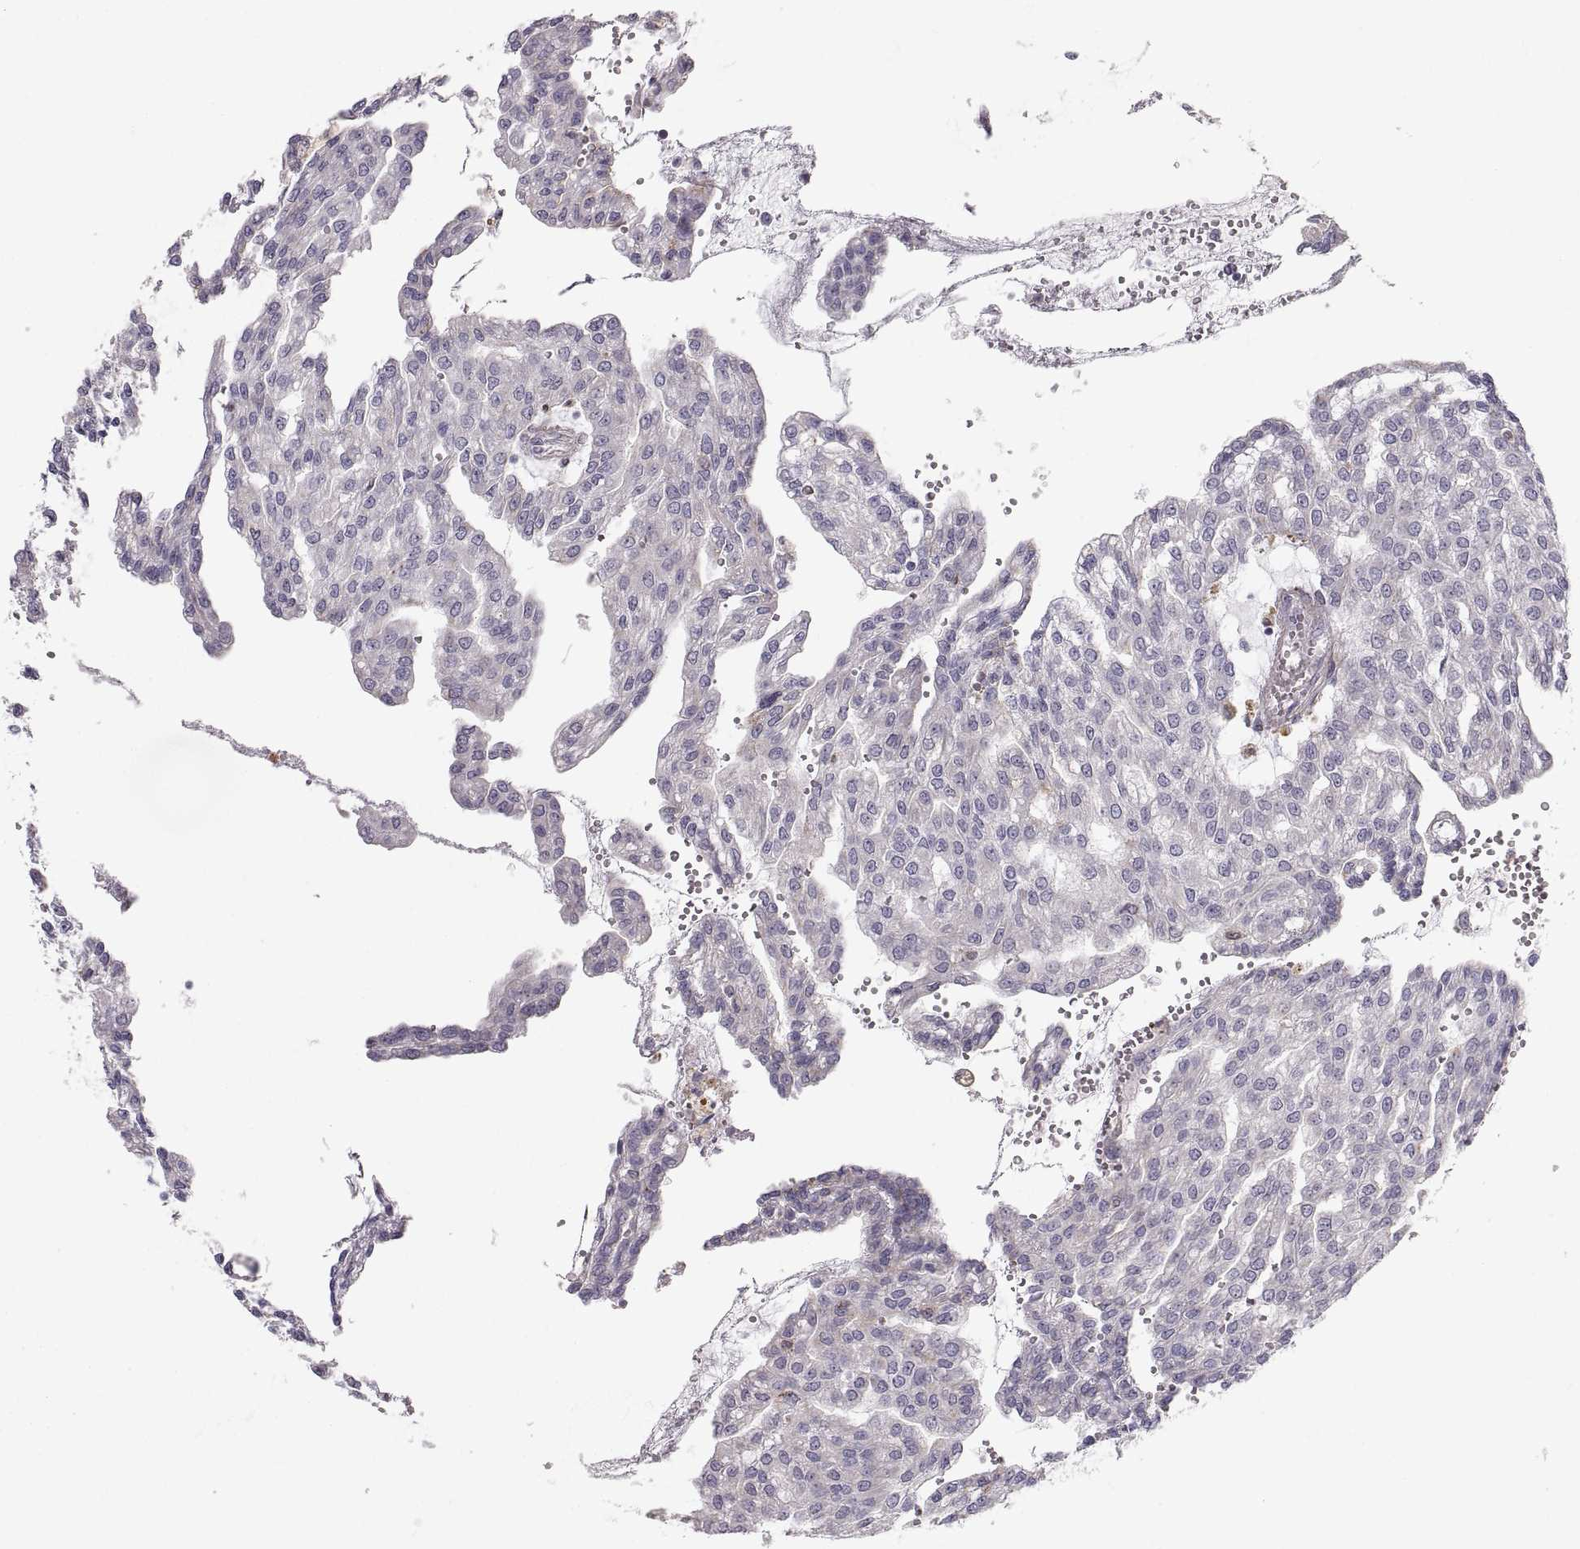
{"staining": {"intensity": "negative", "quantity": "none", "location": "none"}, "tissue": "renal cancer", "cell_type": "Tumor cells", "image_type": "cancer", "snomed": [{"axis": "morphology", "description": "Adenocarcinoma, NOS"}, {"axis": "topography", "description": "Kidney"}], "caption": "A high-resolution micrograph shows IHC staining of renal cancer (adenocarcinoma), which shows no significant staining in tumor cells. Nuclei are stained in blue.", "gene": "PGM5", "patient": {"sex": "male", "age": 63}}